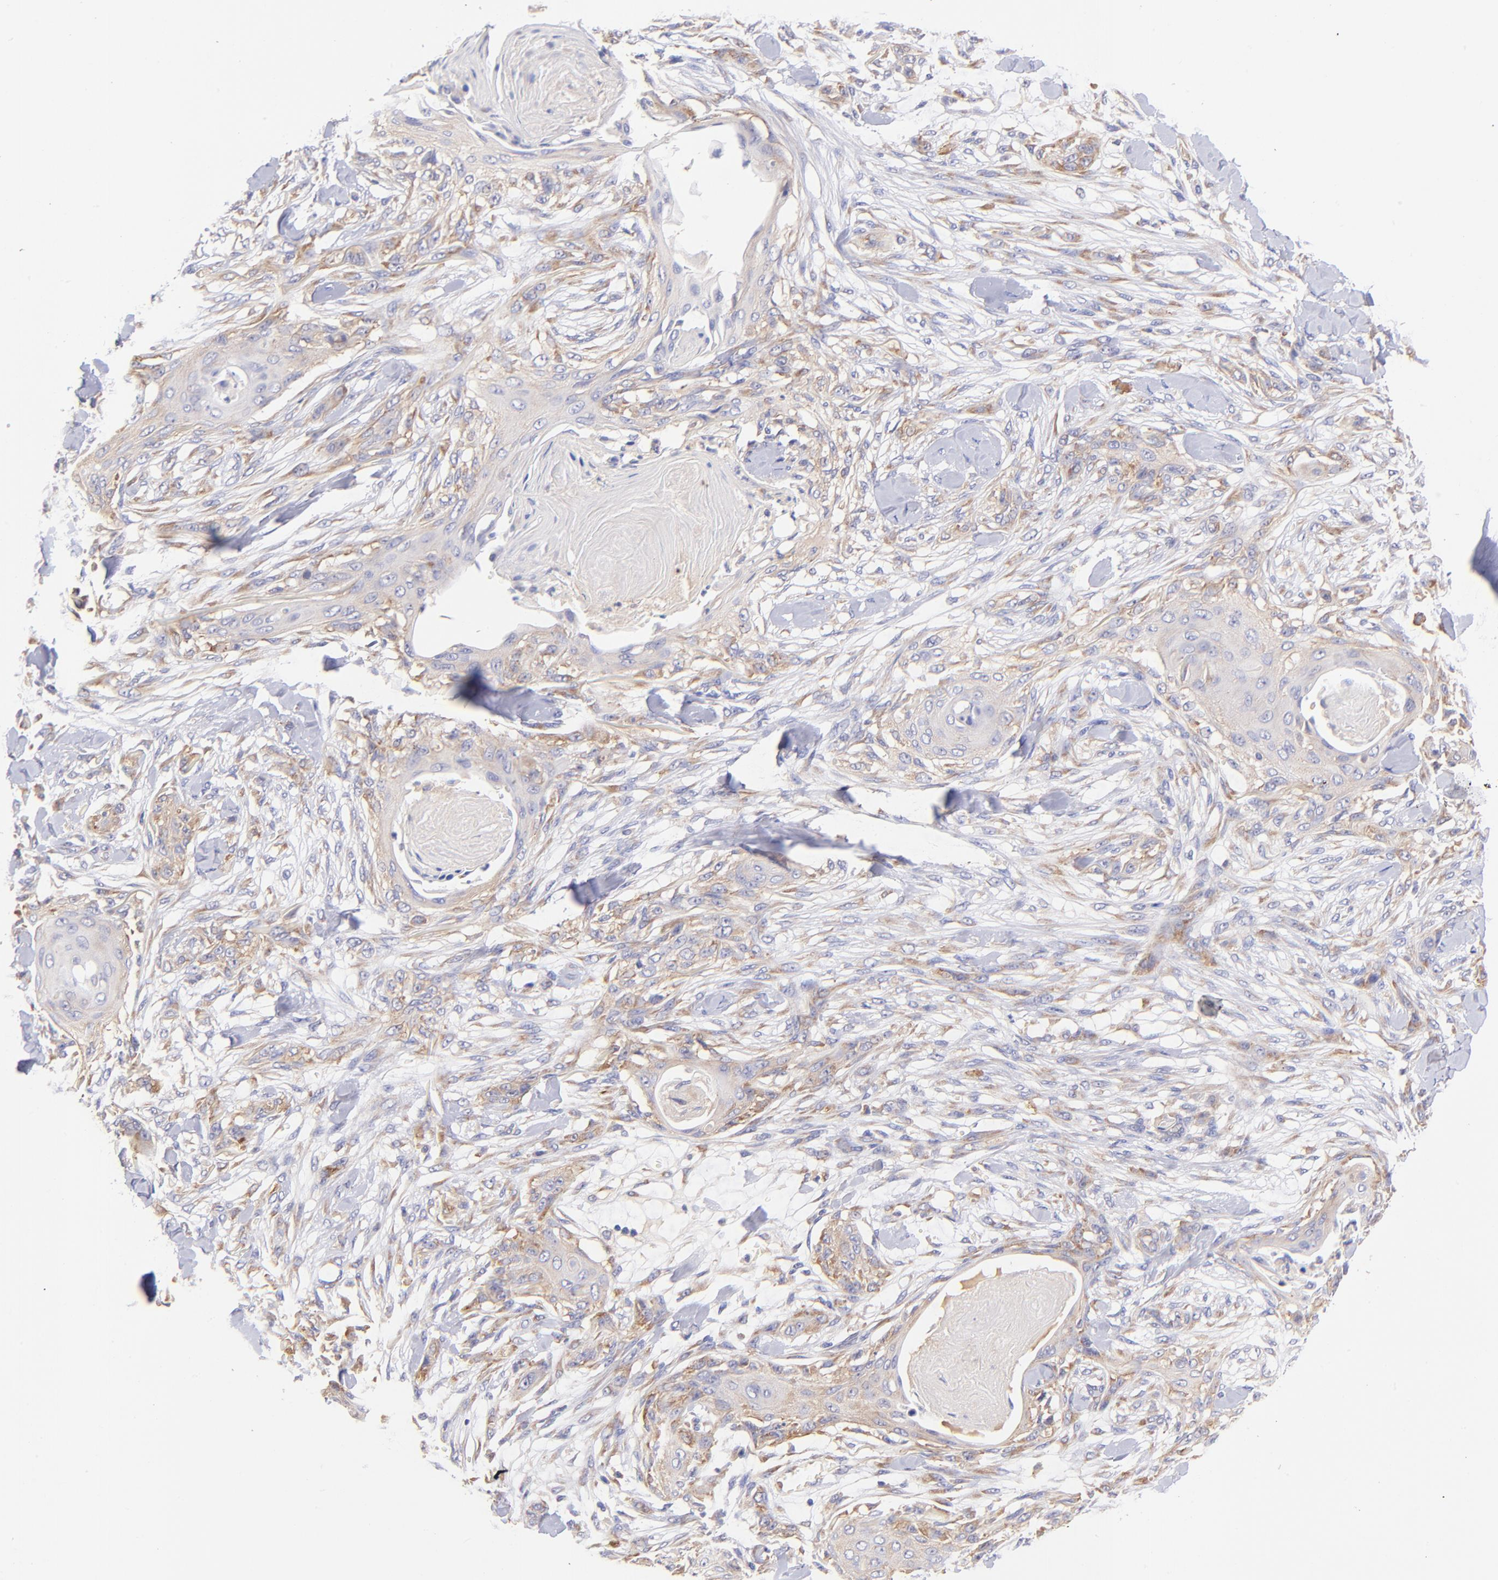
{"staining": {"intensity": "moderate", "quantity": "25%-75%", "location": "cytoplasmic/membranous"}, "tissue": "skin cancer", "cell_type": "Tumor cells", "image_type": "cancer", "snomed": [{"axis": "morphology", "description": "Squamous cell carcinoma, NOS"}, {"axis": "topography", "description": "Skin"}], "caption": "Moderate cytoplasmic/membranous expression for a protein is seen in approximately 25%-75% of tumor cells of skin cancer using immunohistochemistry (IHC).", "gene": "RPL11", "patient": {"sex": "female", "age": 59}}